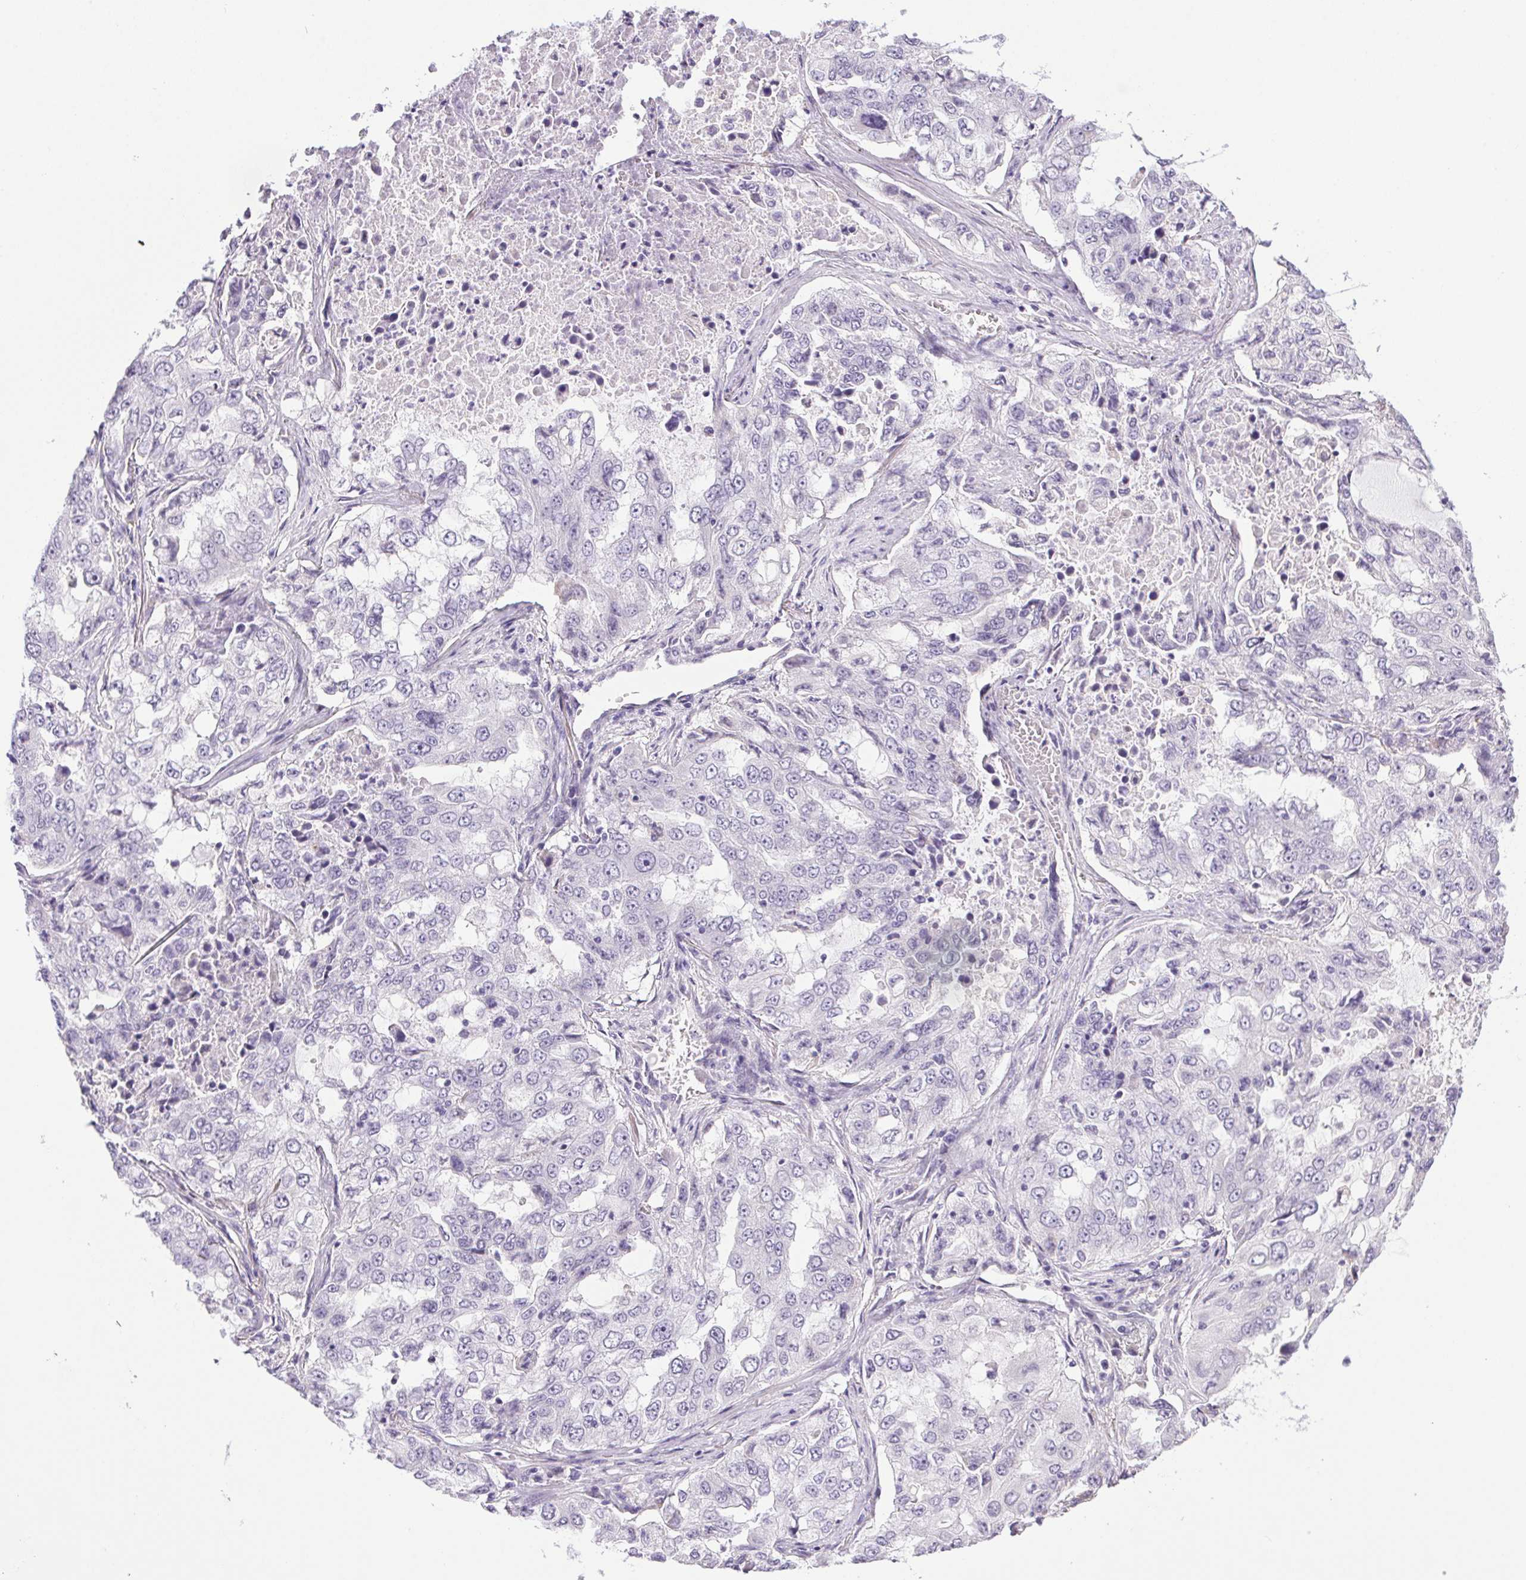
{"staining": {"intensity": "negative", "quantity": "none", "location": "none"}, "tissue": "lung cancer", "cell_type": "Tumor cells", "image_type": "cancer", "snomed": [{"axis": "morphology", "description": "Adenocarcinoma, NOS"}, {"axis": "topography", "description": "Lung"}], "caption": "Immunohistochemistry (IHC) histopathology image of neoplastic tissue: human lung adenocarcinoma stained with DAB (3,3'-diaminobenzidine) reveals no significant protein expression in tumor cells.", "gene": "PRL", "patient": {"sex": "female", "age": 61}}